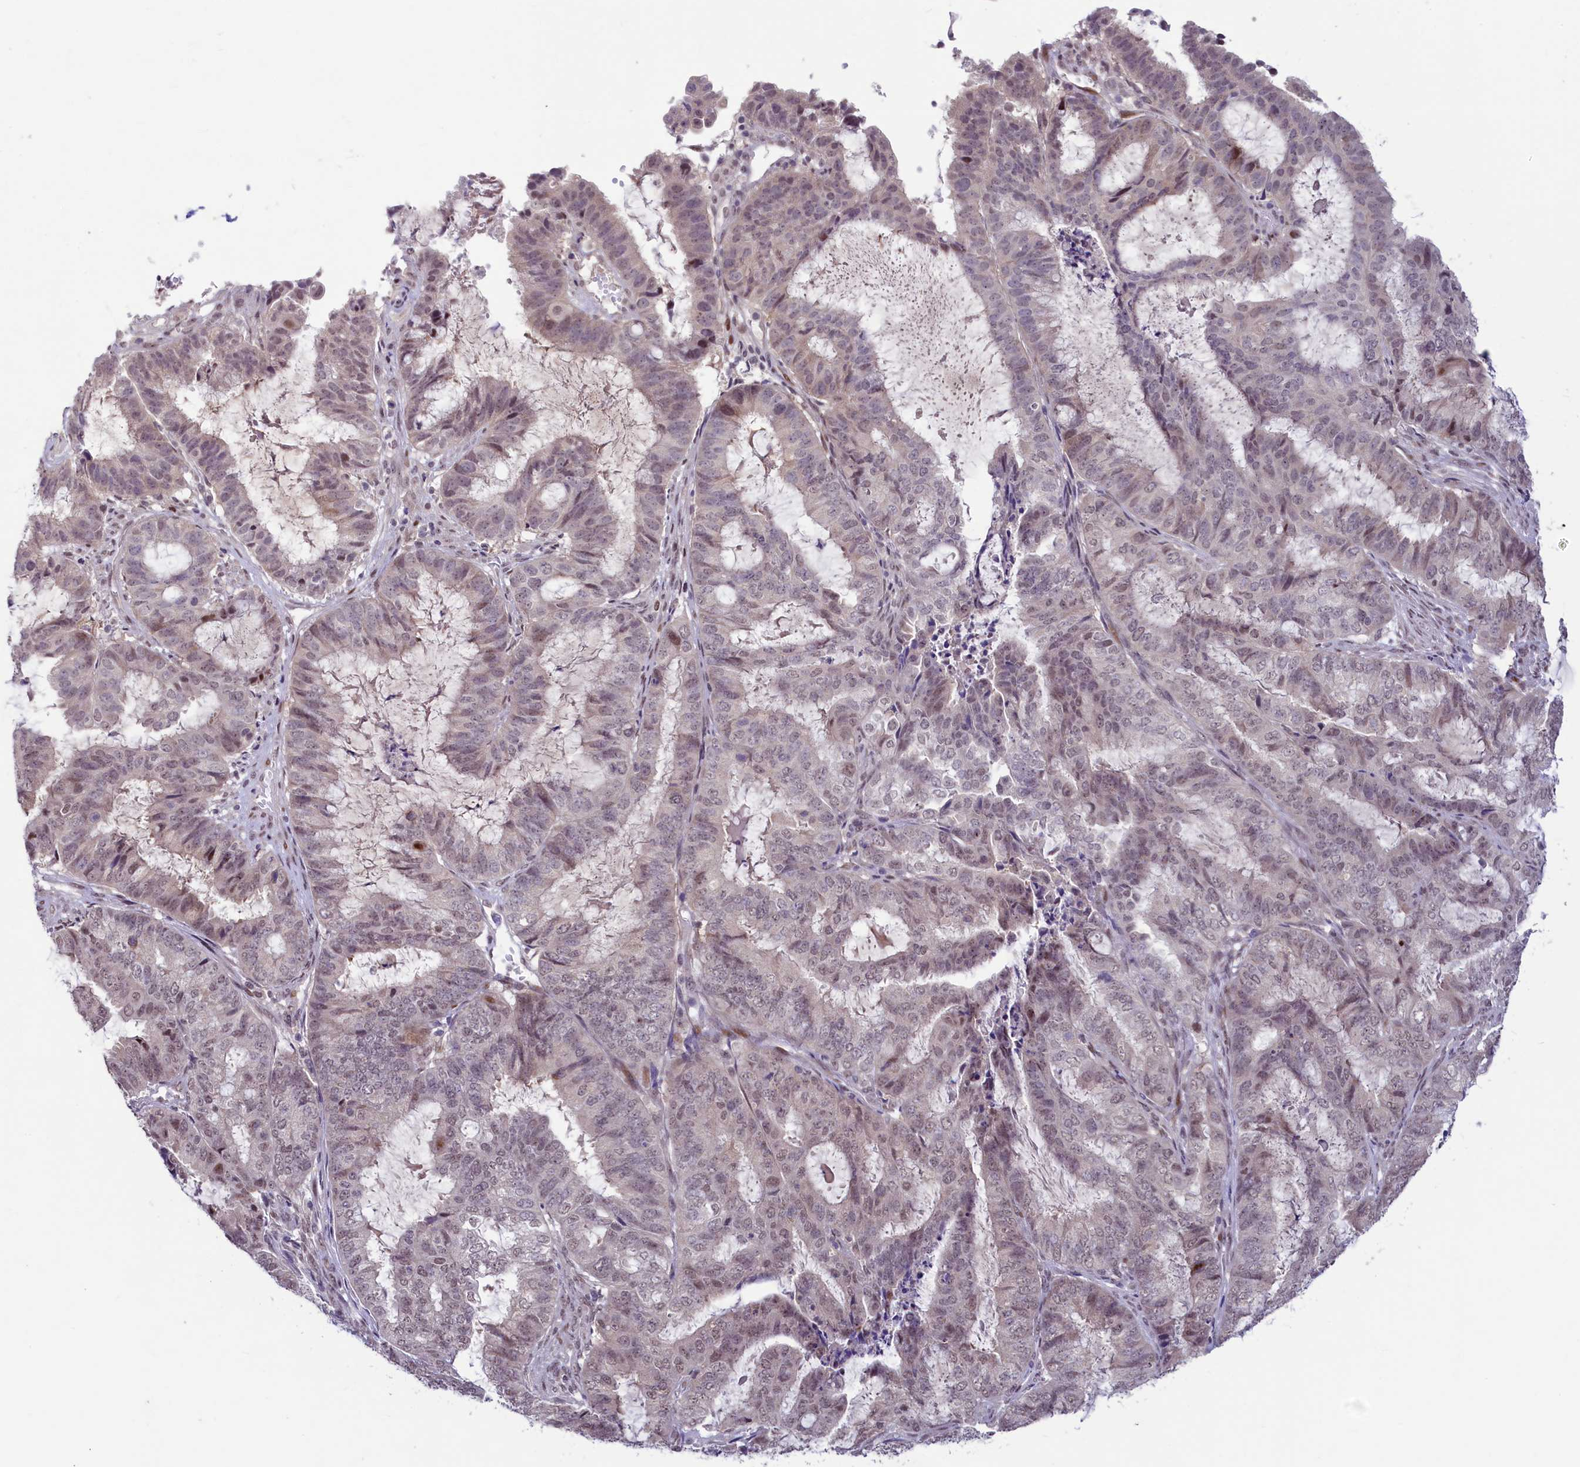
{"staining": {"intensity": "weak", "quantity": "25%-75%", "location": "nuclear"}, "tissue": "endometrial cancer", "cell_type": "Tumor cells", "image_type": "cancer", "snomed": [{"axis": "morphology", "description": "Adenocarcinoma, NOS"}, {"axis": "topography", "description": "Endometrium"}], "caption": "The histopathology image demonstrates a brown stain indicating the presence of a protein in the nuclear of tumor cells in endometrial cancer (adenocarcinoma).", "gene": "ANKS3", "patient": {"sex": "female", "age": 51}}